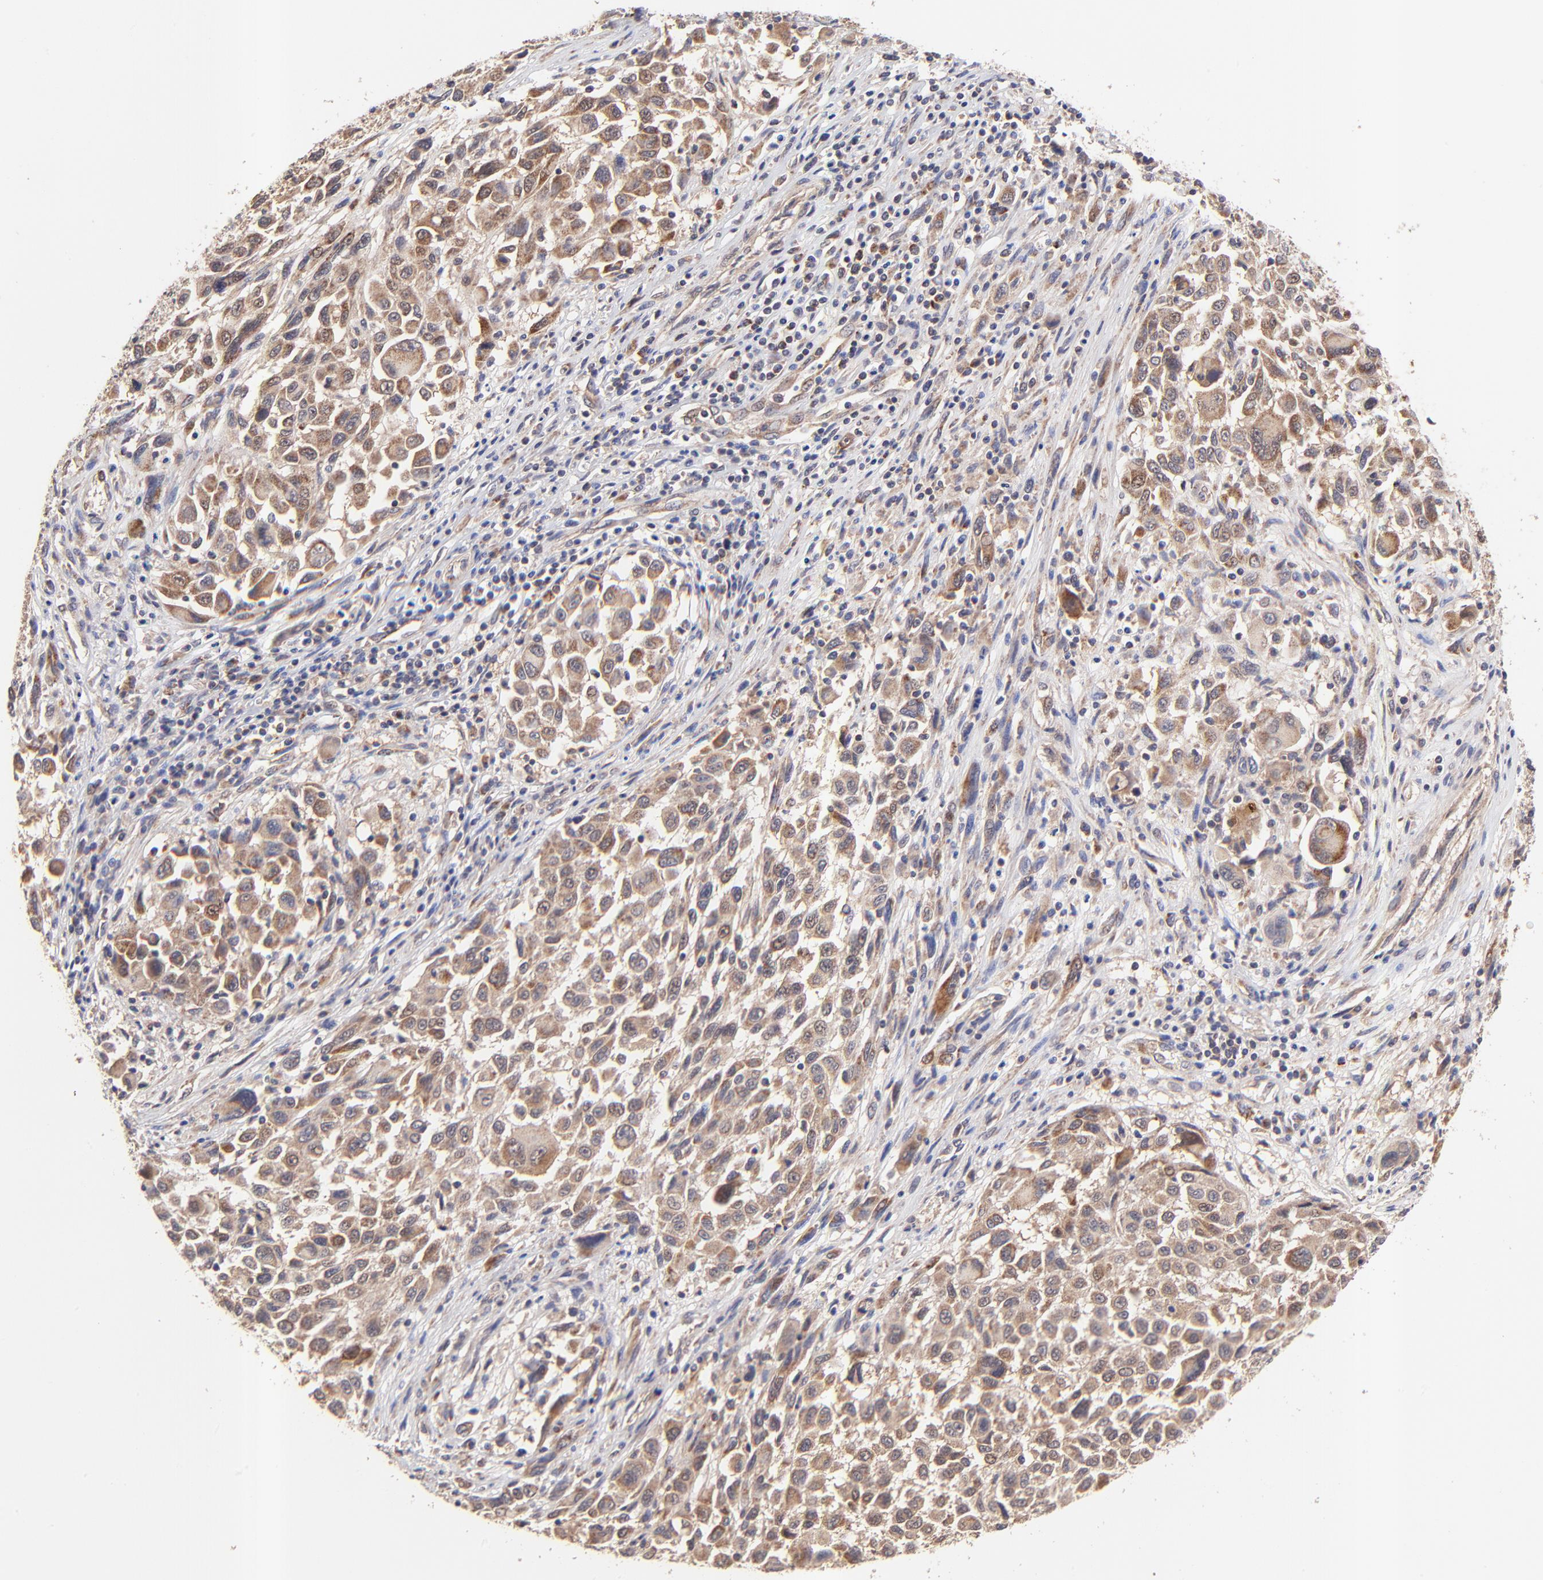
{"staining": {"intensity": "moderate", "quantity": ">75%", "location": "cytoplasmic/membranous"}, "tissue": "melanoma", "cell_type": "Tumor cells", "image_type": "cancer", "snomed": [{"axis": "morphology", "description": "Malignant melanoma, Metastatic site"}, {"axis": "topography", "description": "Lymph node"}], "caption": "Immunohistochemistry micrograph of melanoma stained for a protein (brown), which exhibits medium levels of moderate cytoplasmic/membranous expression in approximately >75% of tumor cells.", "gene": "BAIAP2L2", "patient": {"sex": "male", "age": 61}}